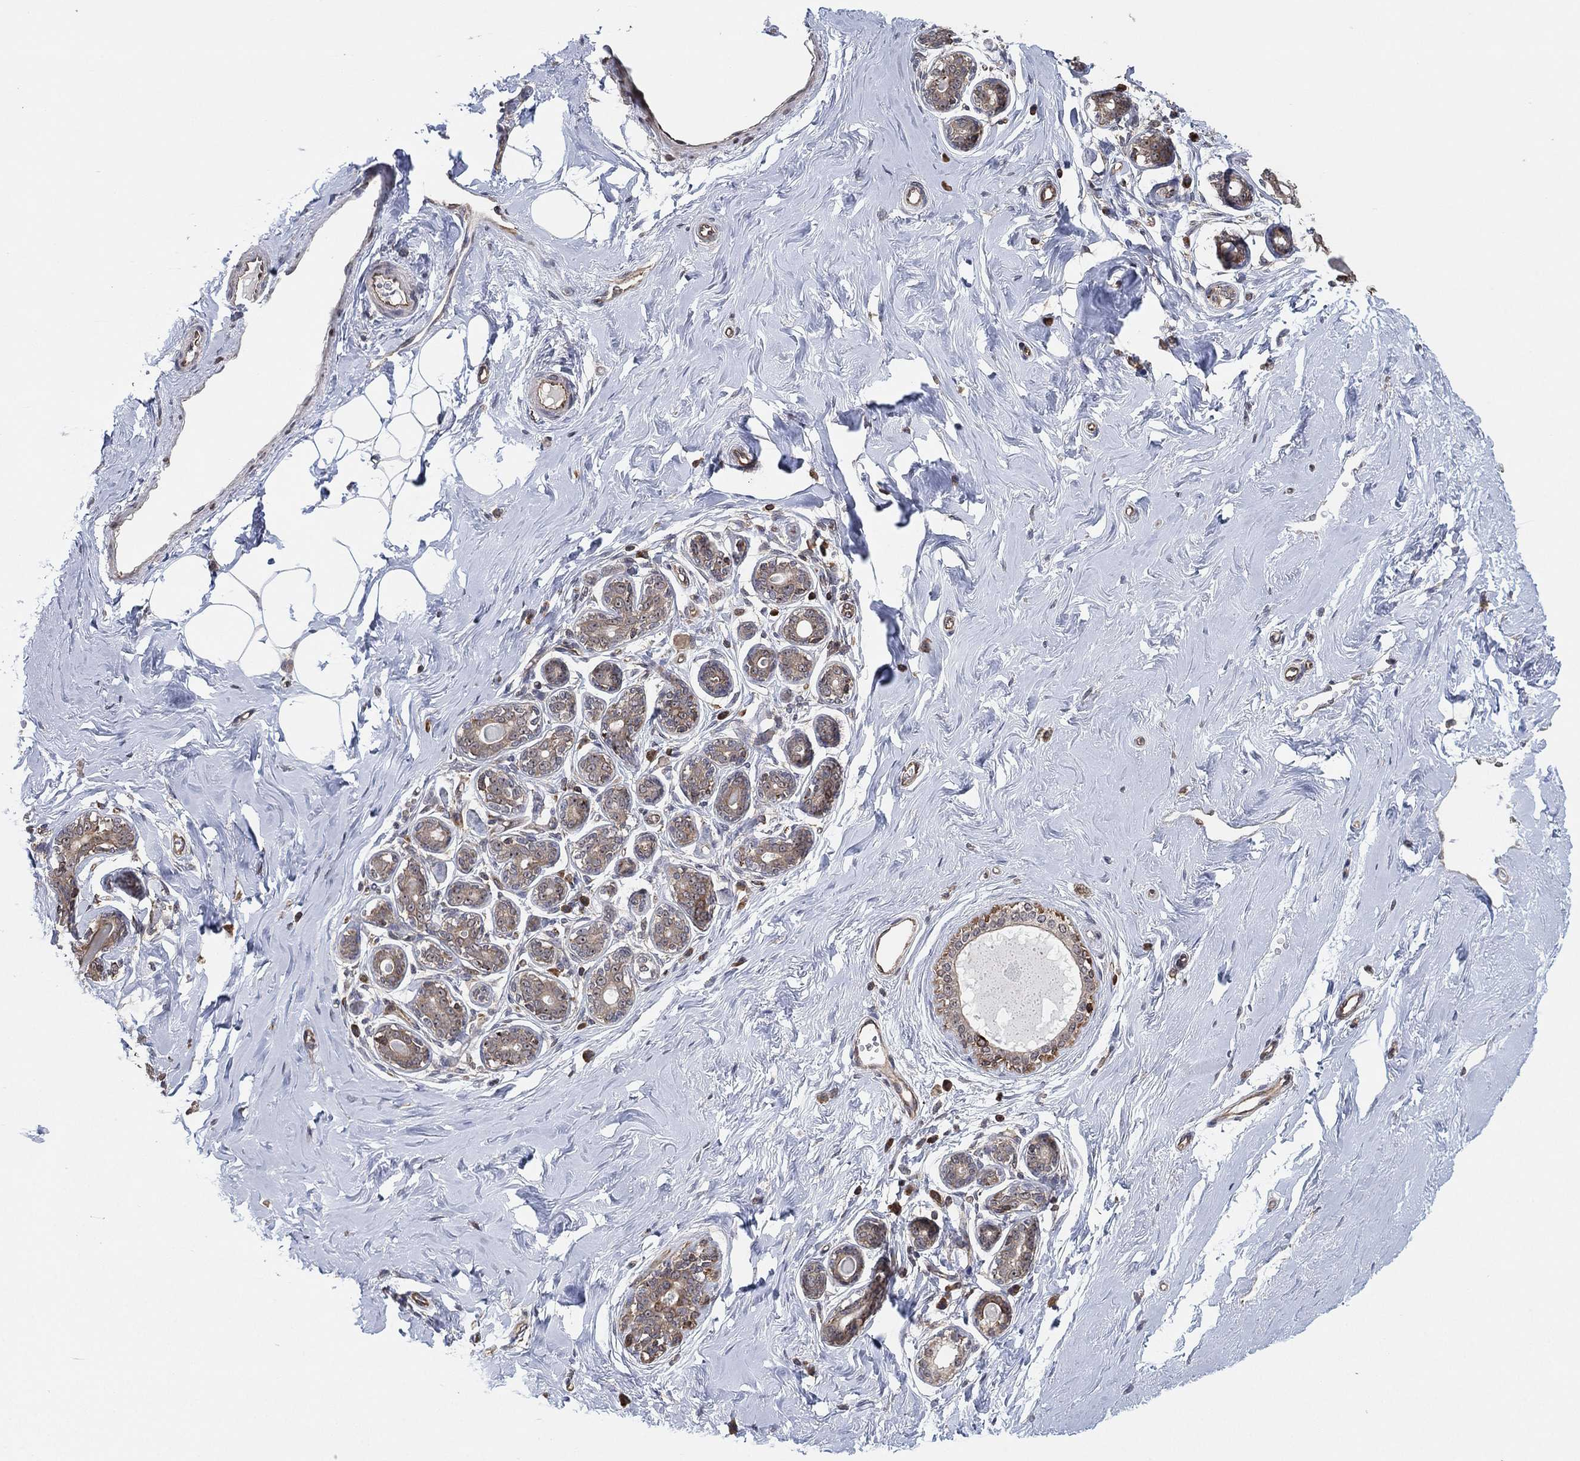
{"staining": {"intensity": "negative", "quantity": "none", "location": "none"}, "tissue": "breast", "cell_type": "Adipocytes", "image_type": "normal", "snomed": [{"axis": "morphology", "description": "Normal tissue, NOS"}, {"axis": "topography", "description": "Skin"}, {"axis": "topography", "description": "Breast"}], "caption": "IHC of normal breast shows no staining in adipocytes. (IHC, brightfield microscopy, high magnification).", "gene": "TMCO1", "patient": {"sex": "female", "age": 43}}